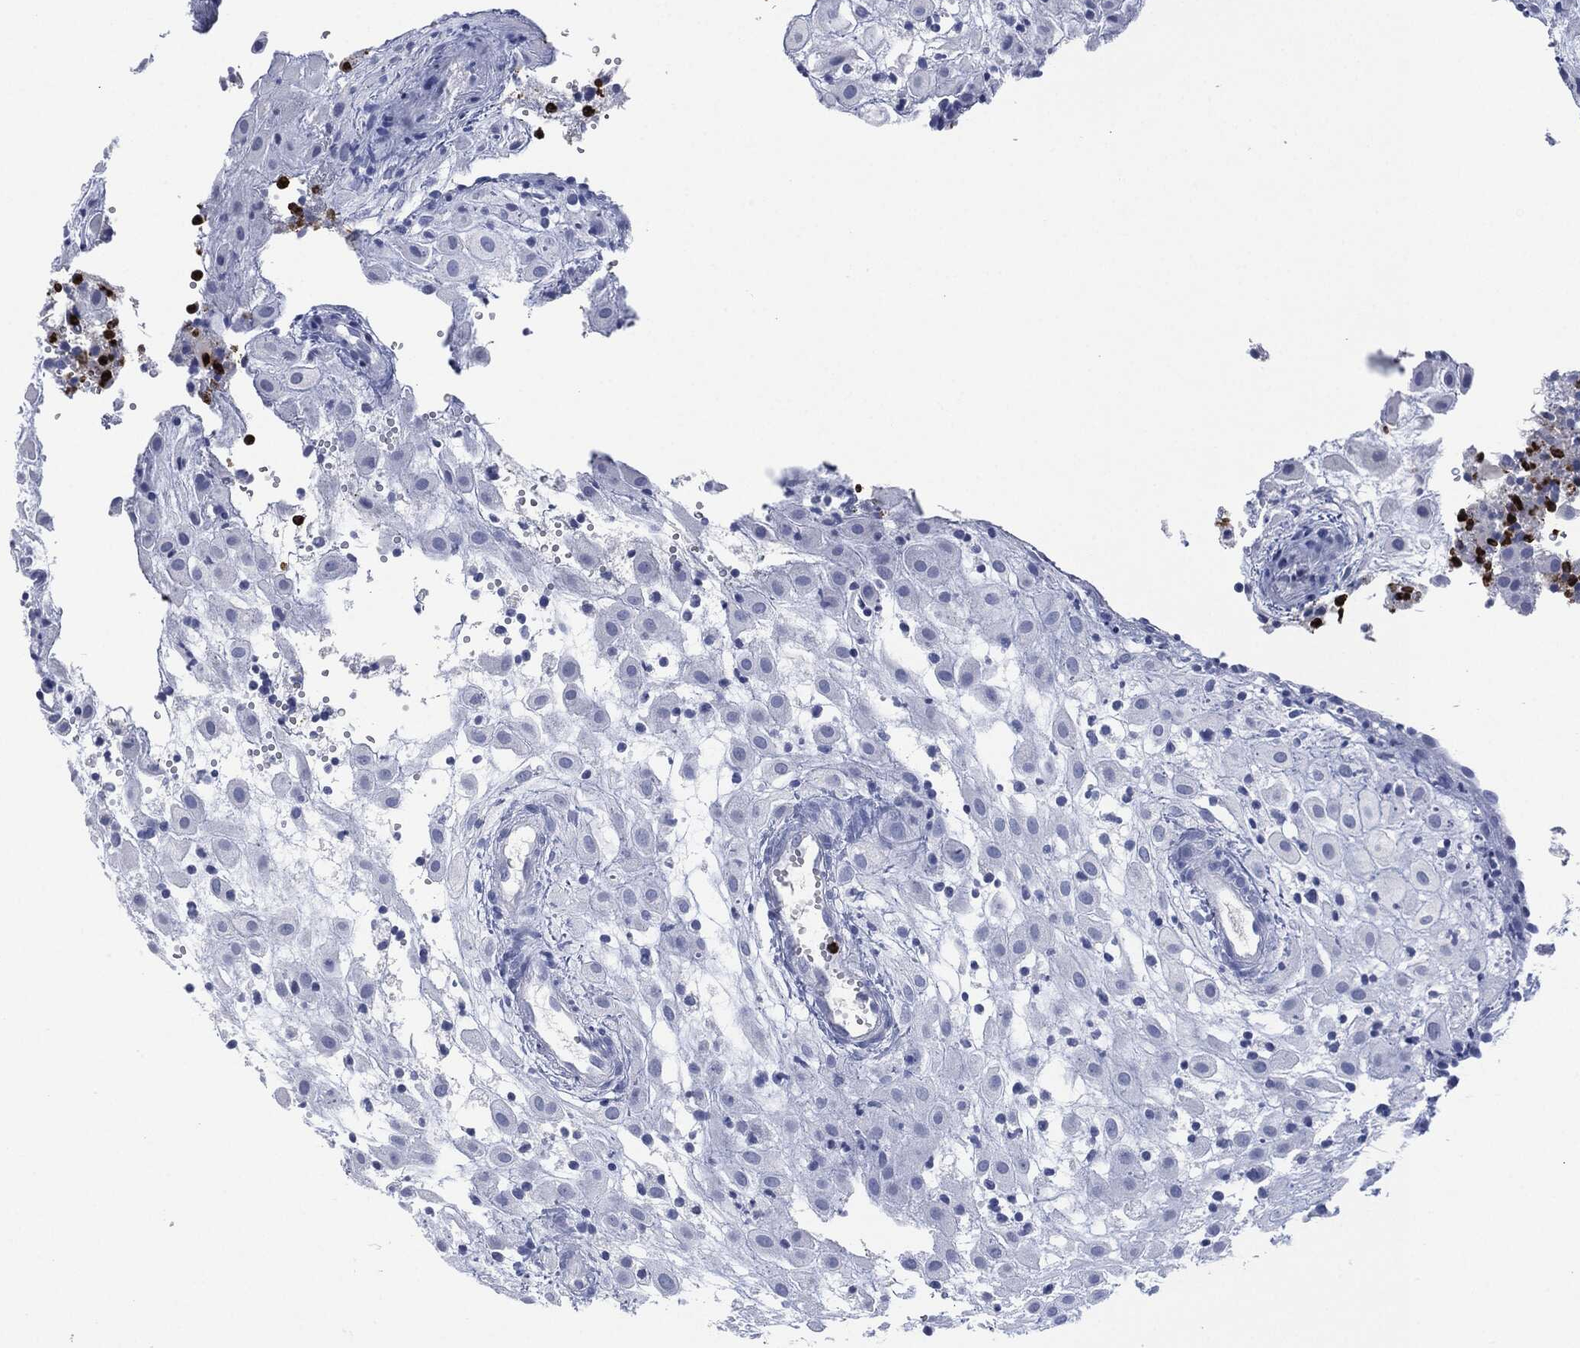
{"staining": {"intensity": "negative", "quantity": "none", "location": "none"}, "tissue": "placenta", "cell_type": "Decidual cells", "image_type": "normal", "snomed": [{"axis": "morphology", "description": "Normal tissue, NOS"}, {"axis": "topography", "description": "Placenta"}], "caption": "Decidual cells show no significant protein expression in unremarkable placenta. (Brightfield microscopy of DAB immunohistochemistry at high magnification).", "gene": "CEACAM8", "patient": {"sex": "female", "age": 24}}